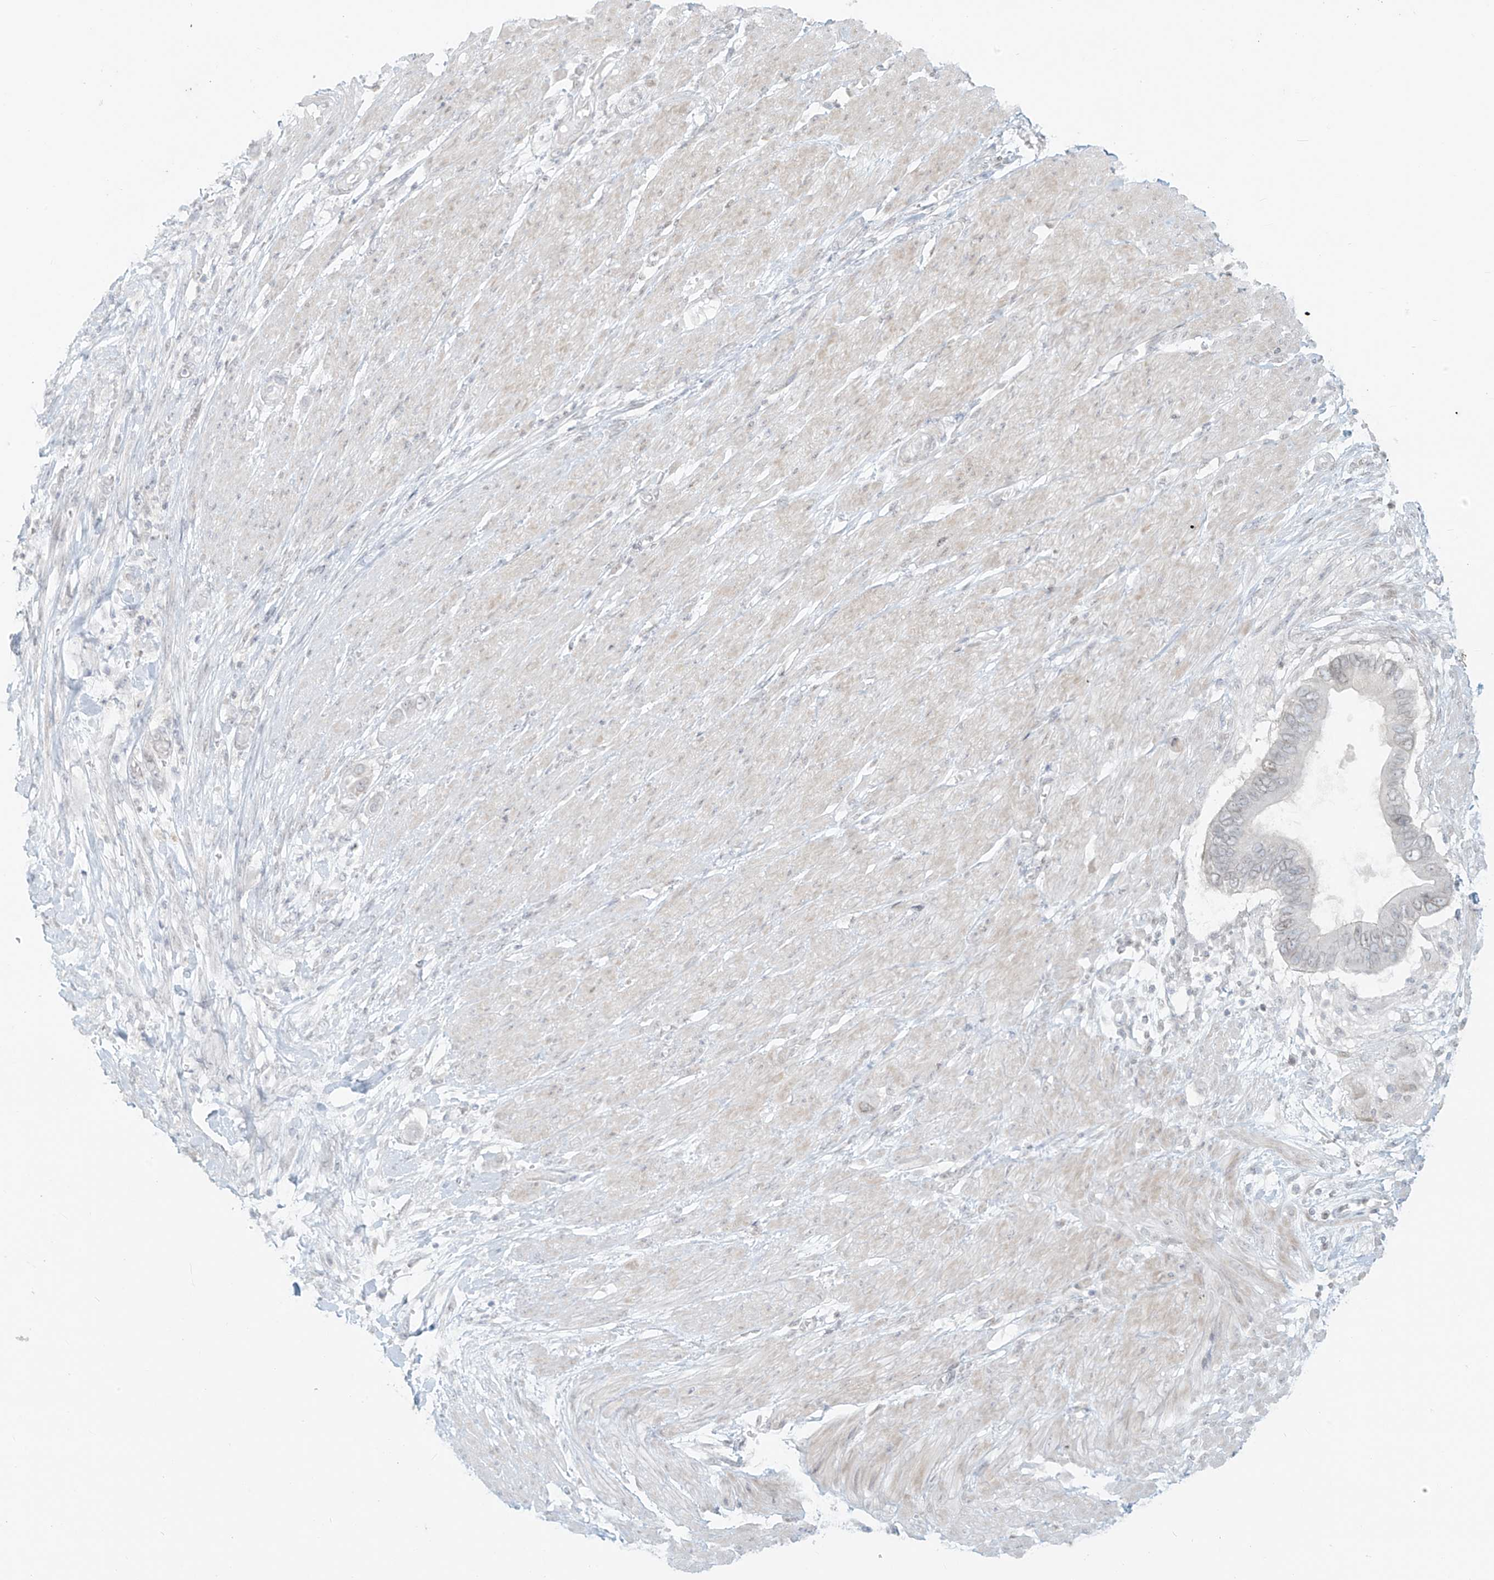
{"staining": {"intensity": "negative", "quantity": "none", "location": "none"}, "tissue": "pancreatic cancer", "cell_type": "Tumor cells", "image_type": "cancer", "snomed": [{"axis": "morphology", "description": "Adenocarcinoma, NOS"}, {"axis": "topography", "description": "Pancreas"}], "caption": "Pancreatic cancer (adenocarcinoma) stained for a protein using immunohistochemistry displays no expression tumor cells.", "gene": "OSBPL7", "patient": {"sex": "male", "age": 68}}